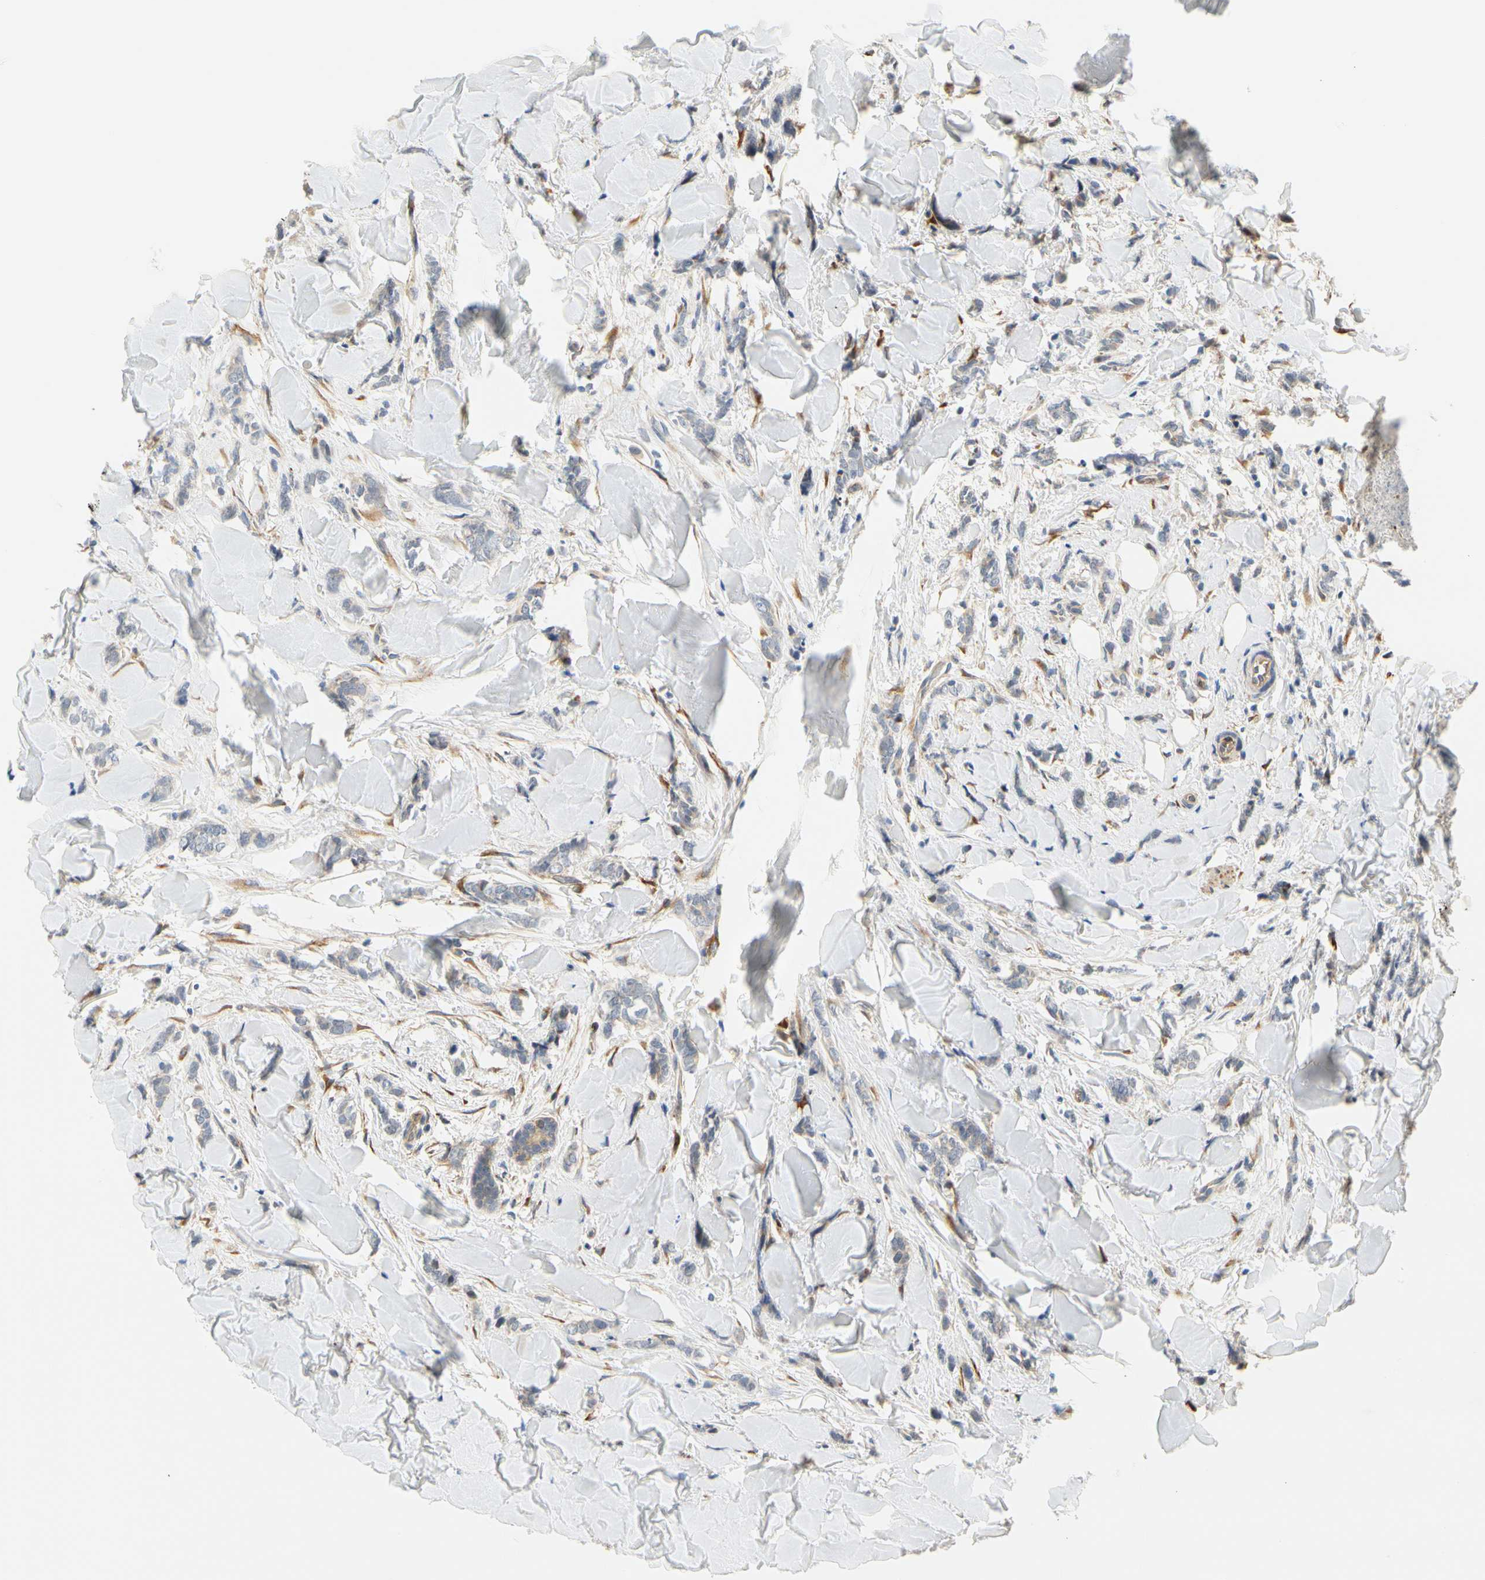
{"staining": {"intensity": "weak", "quantity": "<25%", "location": "cytoplasmic/membranous"}, "tissue": "breast cancer", "cell_type": "Tumor cells", "image_type": "cancer", "snomed": [{"axis": "morphology", "description": "Lobular carcinoma"}, {"axis": "topography", "description": "Skin"}, {"axis": "topography", "description": "Breast"}], "caption": "There is no significant expression in tumor cells of breast cancer (lobular carcinoma).", "gene": "ZNF236", "patient": {"sex": "female", "age": 46}}